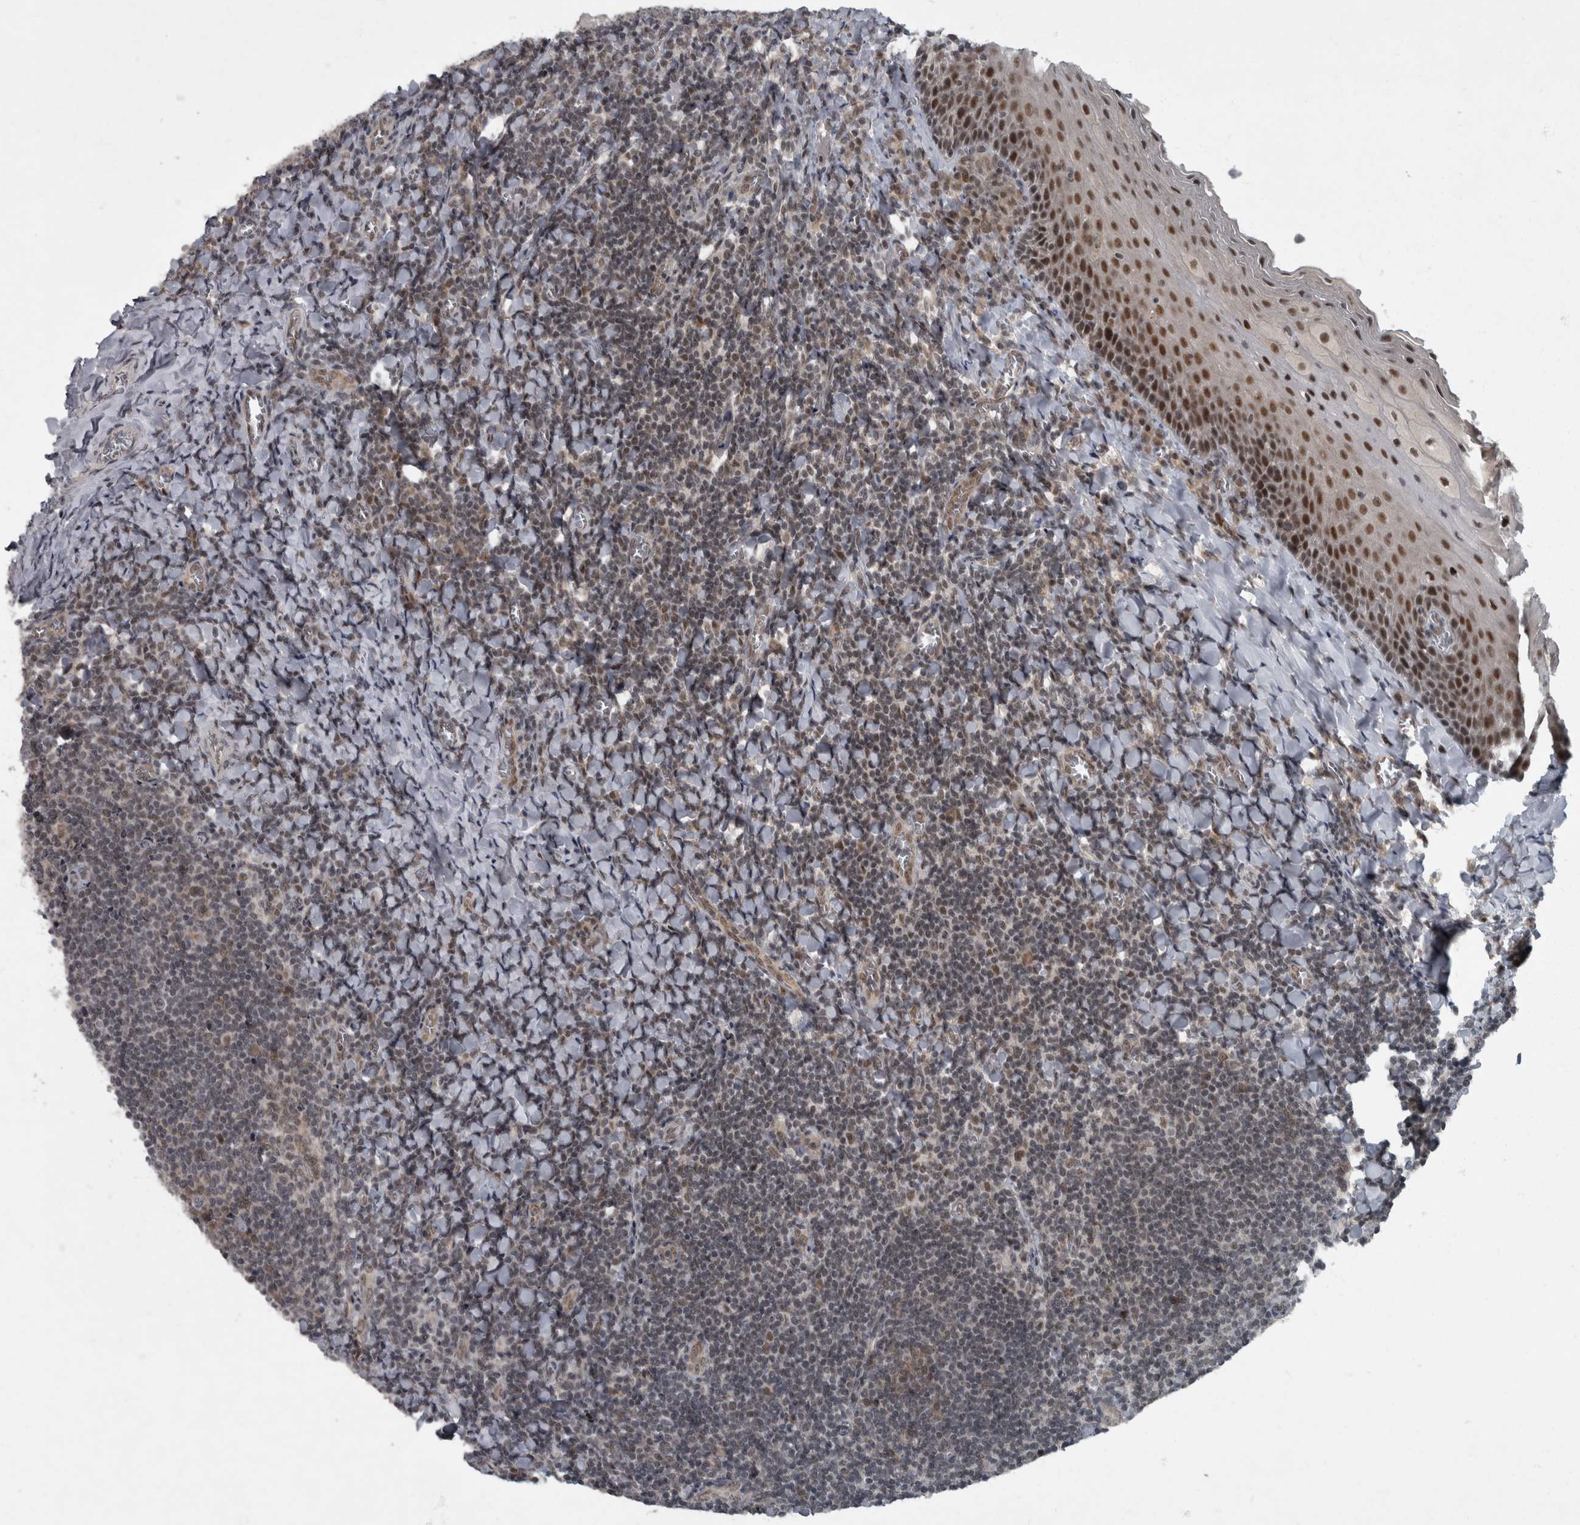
{"staining": {"intensity": "moderate", "quantity": "25%-75%", "location": "nuclear"}, "tissue": "tonsil", "cell_type": "Germinal center cells", "image_type": "normal", "snomed": [{"axis": "morphology", "description": "Normal tissue, NOS"}, {"axis": "topography", "description": "Tonsil"}], "caption": "Tonsil stained with DAB (3,3'-diaminobenzidine) IHC displays medium levels of moderate nuclear expression in about 25%-75% of germinal center cells. The staining was performed using DAB to visualize the protein expression in brown, while the nuclei were stained in blue with hematoxylin (Magnification: 20x).", "gene": "WDR33", "patient": {"sex": "male", "age": 27}}